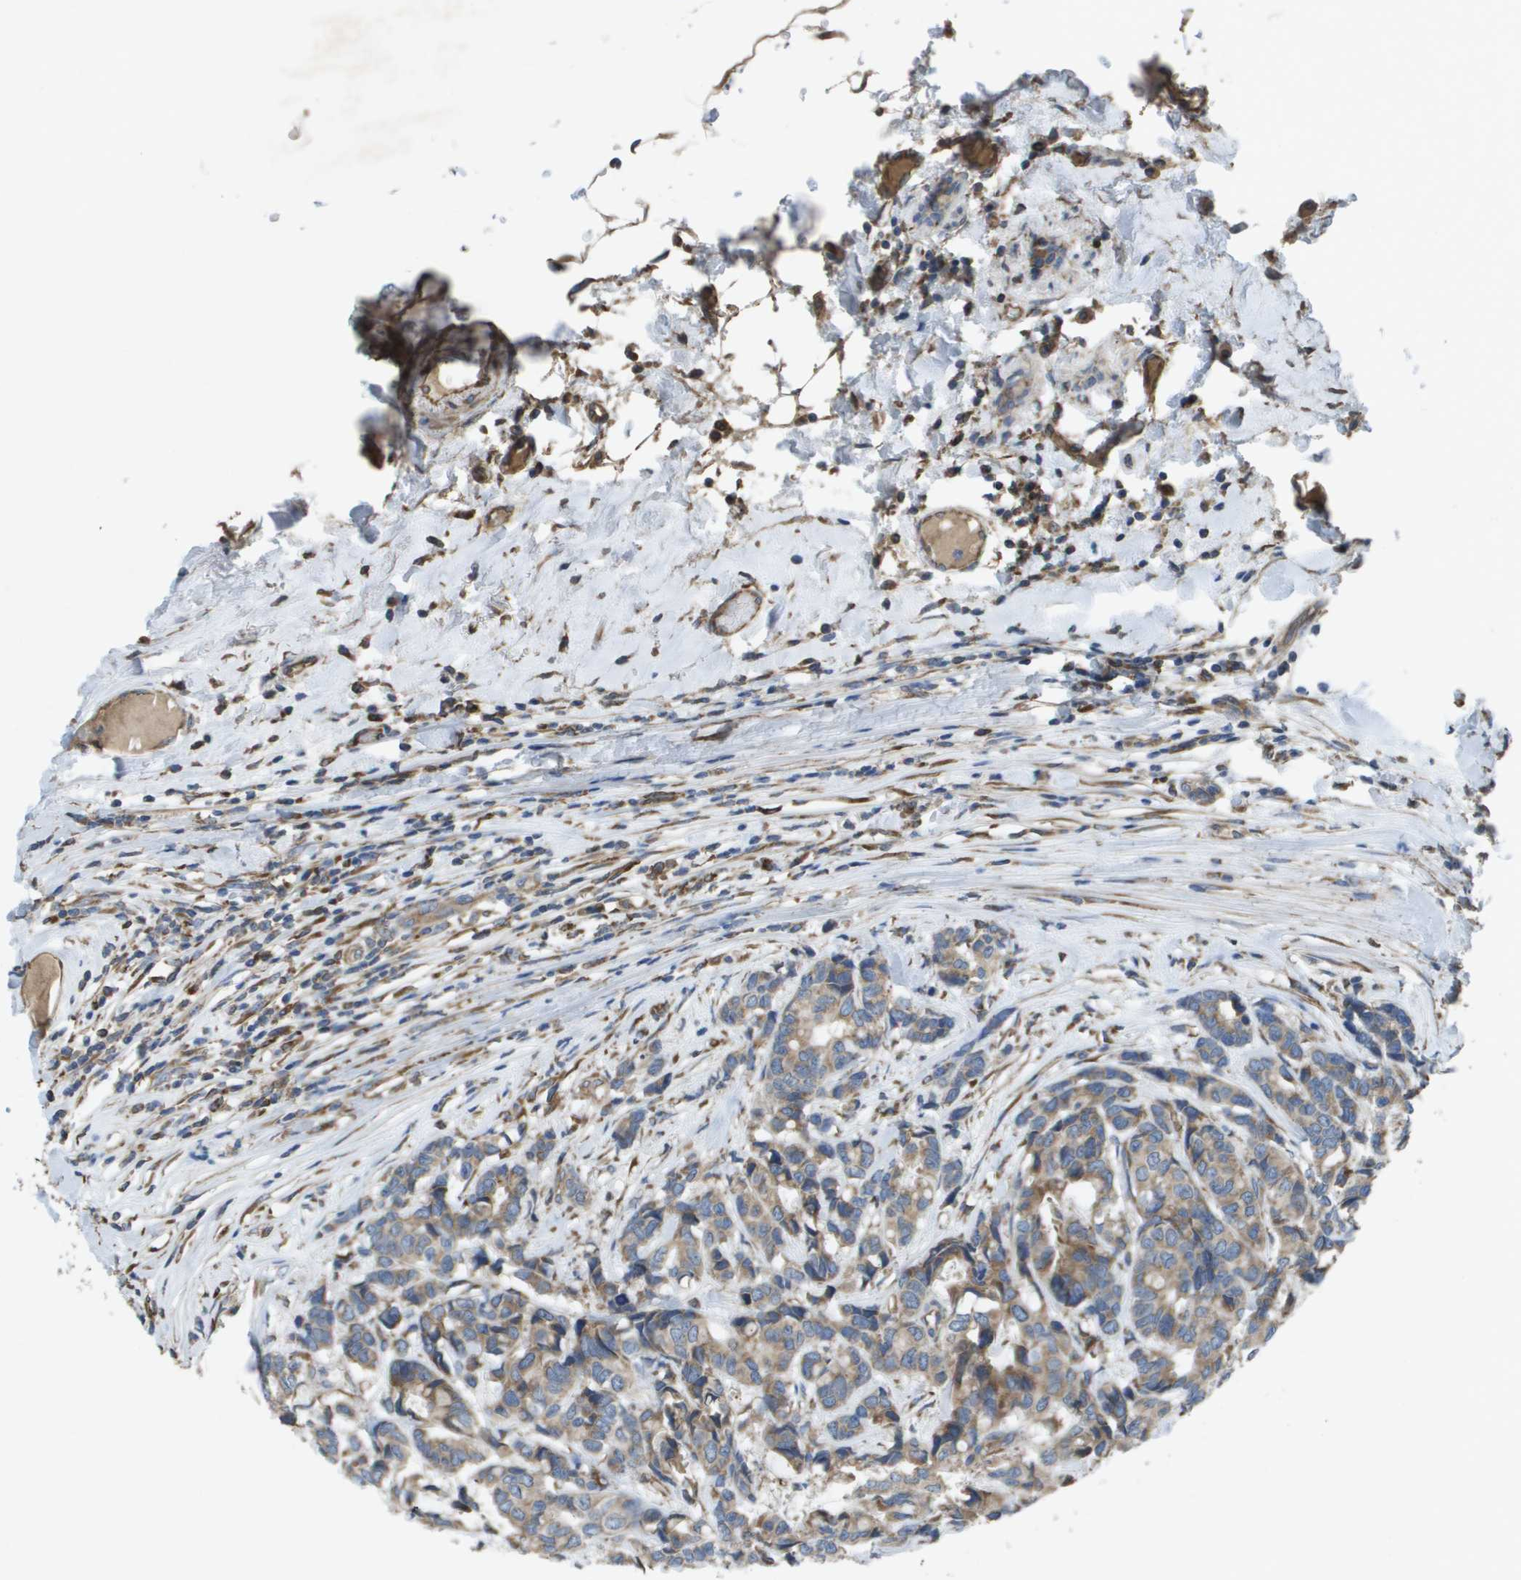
{"staining": {"intensity": "moderate", "quantity": "25%-75%", "location": "cytoplasmic/membranous"}, "tissue": "breast cancer", "cell_type": "Tumor cells", "image_type": "cancer", "snomed": [{"axis": "morphology", "description": "Duct carcinoma"}, {"axis": "topography", "description": "Breast"}], "caption": "Tumor cells display moderate cytoplasmic/membranous positivity in approximately 25%-75% of cells in breast infiltrating ductal carcinoma.", "gene": "CLCN2", "patient": {"sex": "female", "age": 87}}